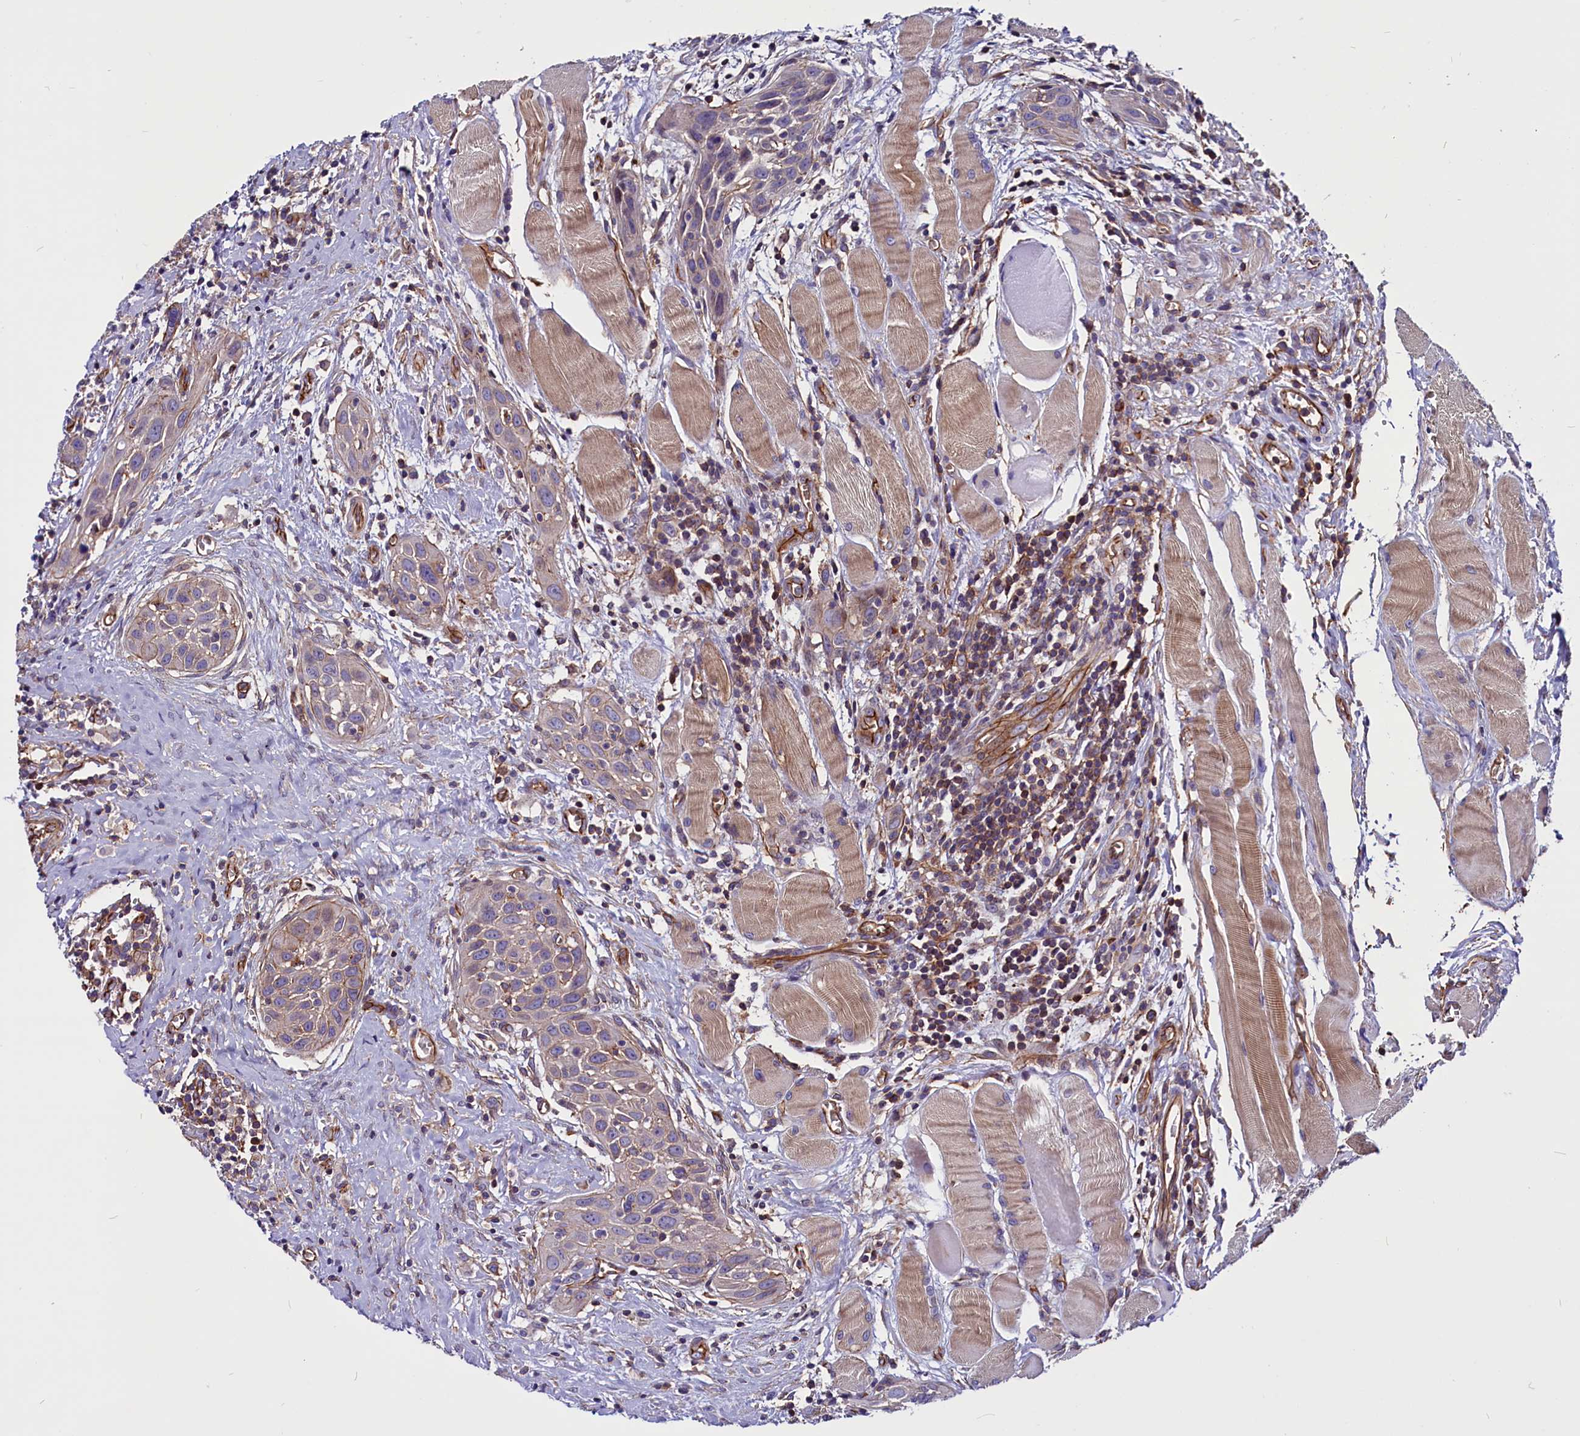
{"staining": {"intensity": "weak", "quantity": "<25%", "location": "cytoplasmic/membranous"}, "tissue": "head and neck cancer", "cell_type": "Tumor cells", "image_type": "cancer", "snomed": [{"axis": "morphology", "description": "Squamous cell carcinoma, NOS"}, {"axis": "topography", "description": "Oral tissue"}, {"axis": "topography", "description": "Head-Neck"}], "caption": "Immunohistochemistry of human head and neck squamous cell carcinoma shows no expression in tumor cells.", "gene": "ZNF749", "patient": {"sex": "female", "age": 50}}